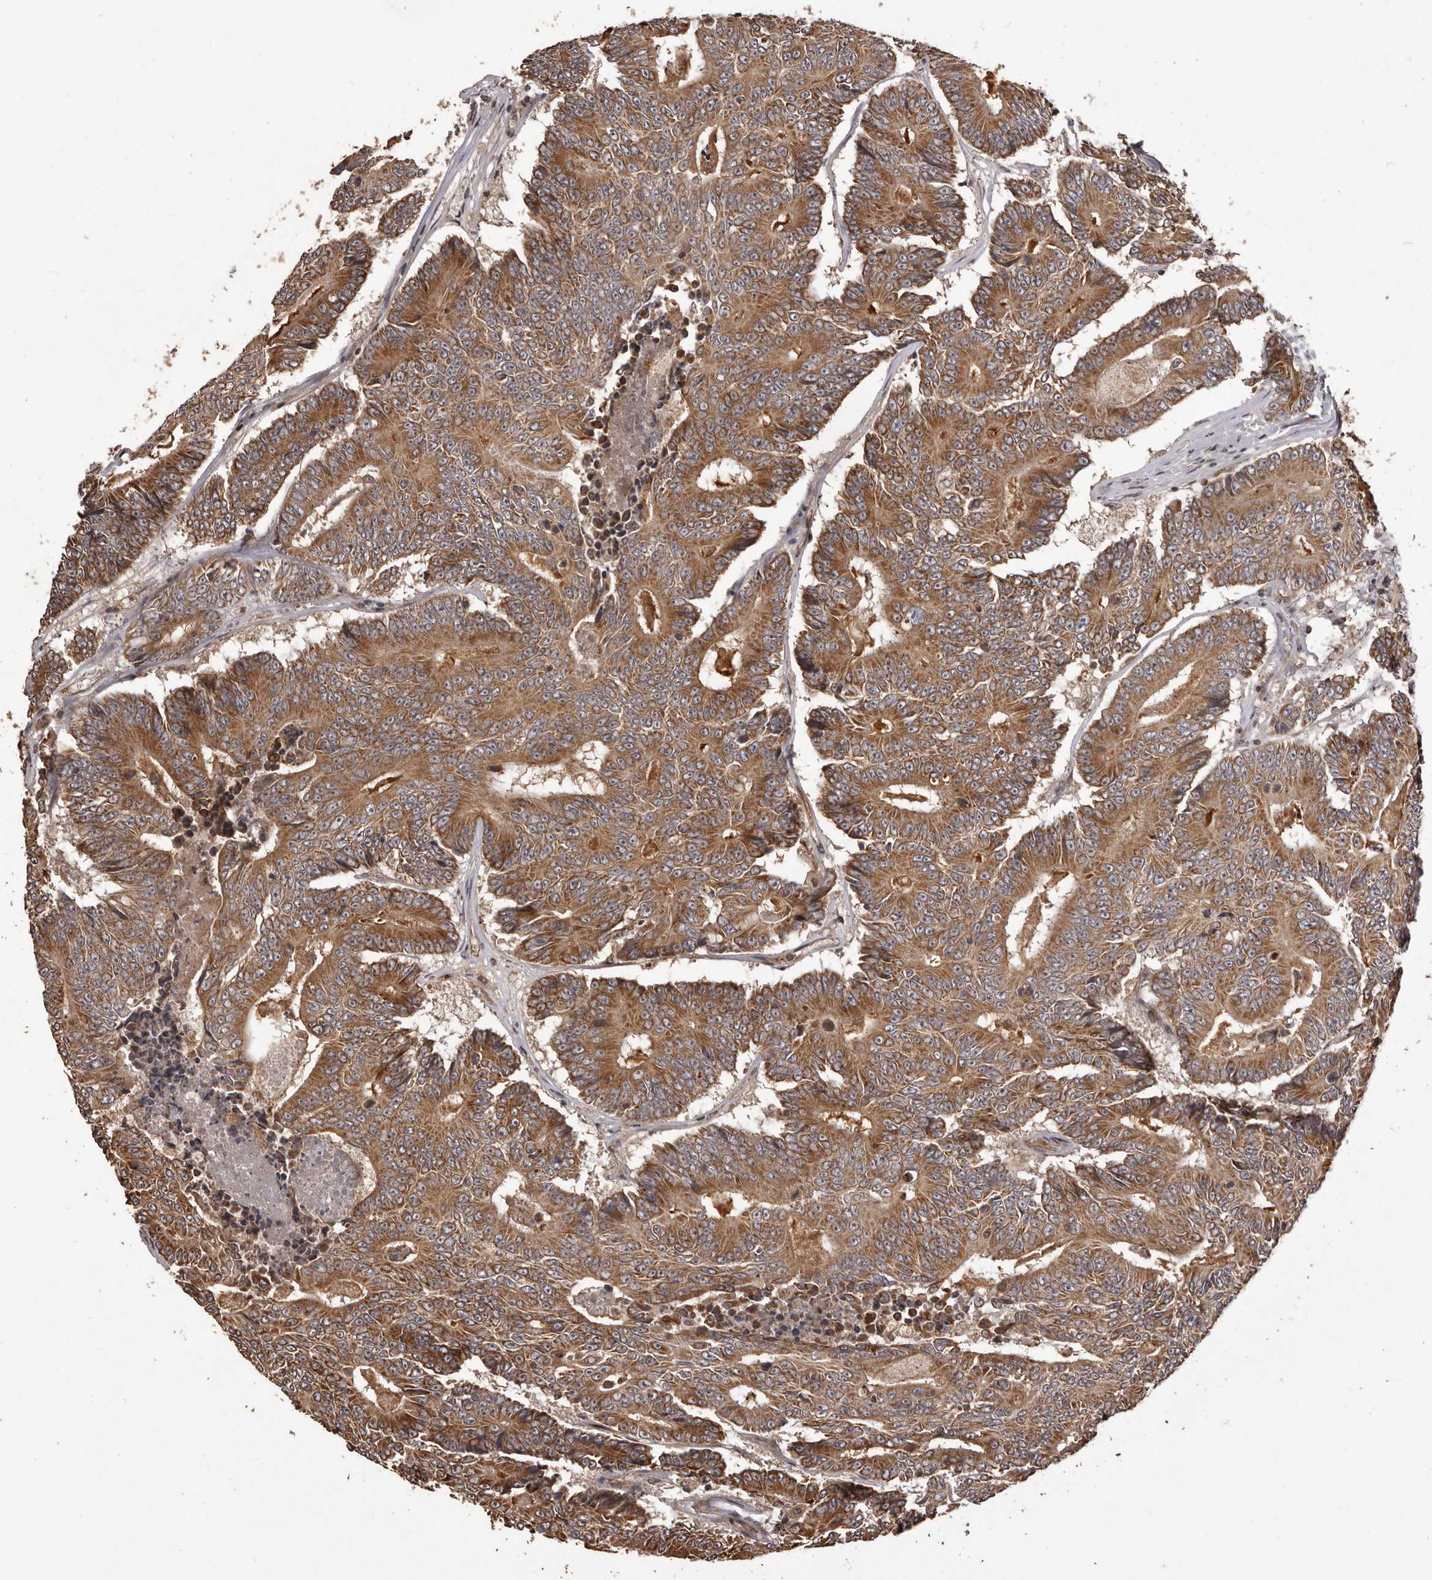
{"staining": {"intensity": "strong", "quantity": ">75%", "location": "cytoplasmic/membranous"}, "tissue": "colorectal cancer", "cell_type": "Tumor cells", "image_type": "cancer", "snomed": [{"axis": "morphology", "description": "Adenocarcinoma, NOS"}, {"axis": "topography", "description": "Colon"}], "caption": "This is an image of immunohistochemistry staining of colorectal adenocarcinoma, which shows strong staining in the cytoplasmic/membranous of tumor cells.", "gene": "QRSL1", "patient": {"sex": "male", "age": 83}}